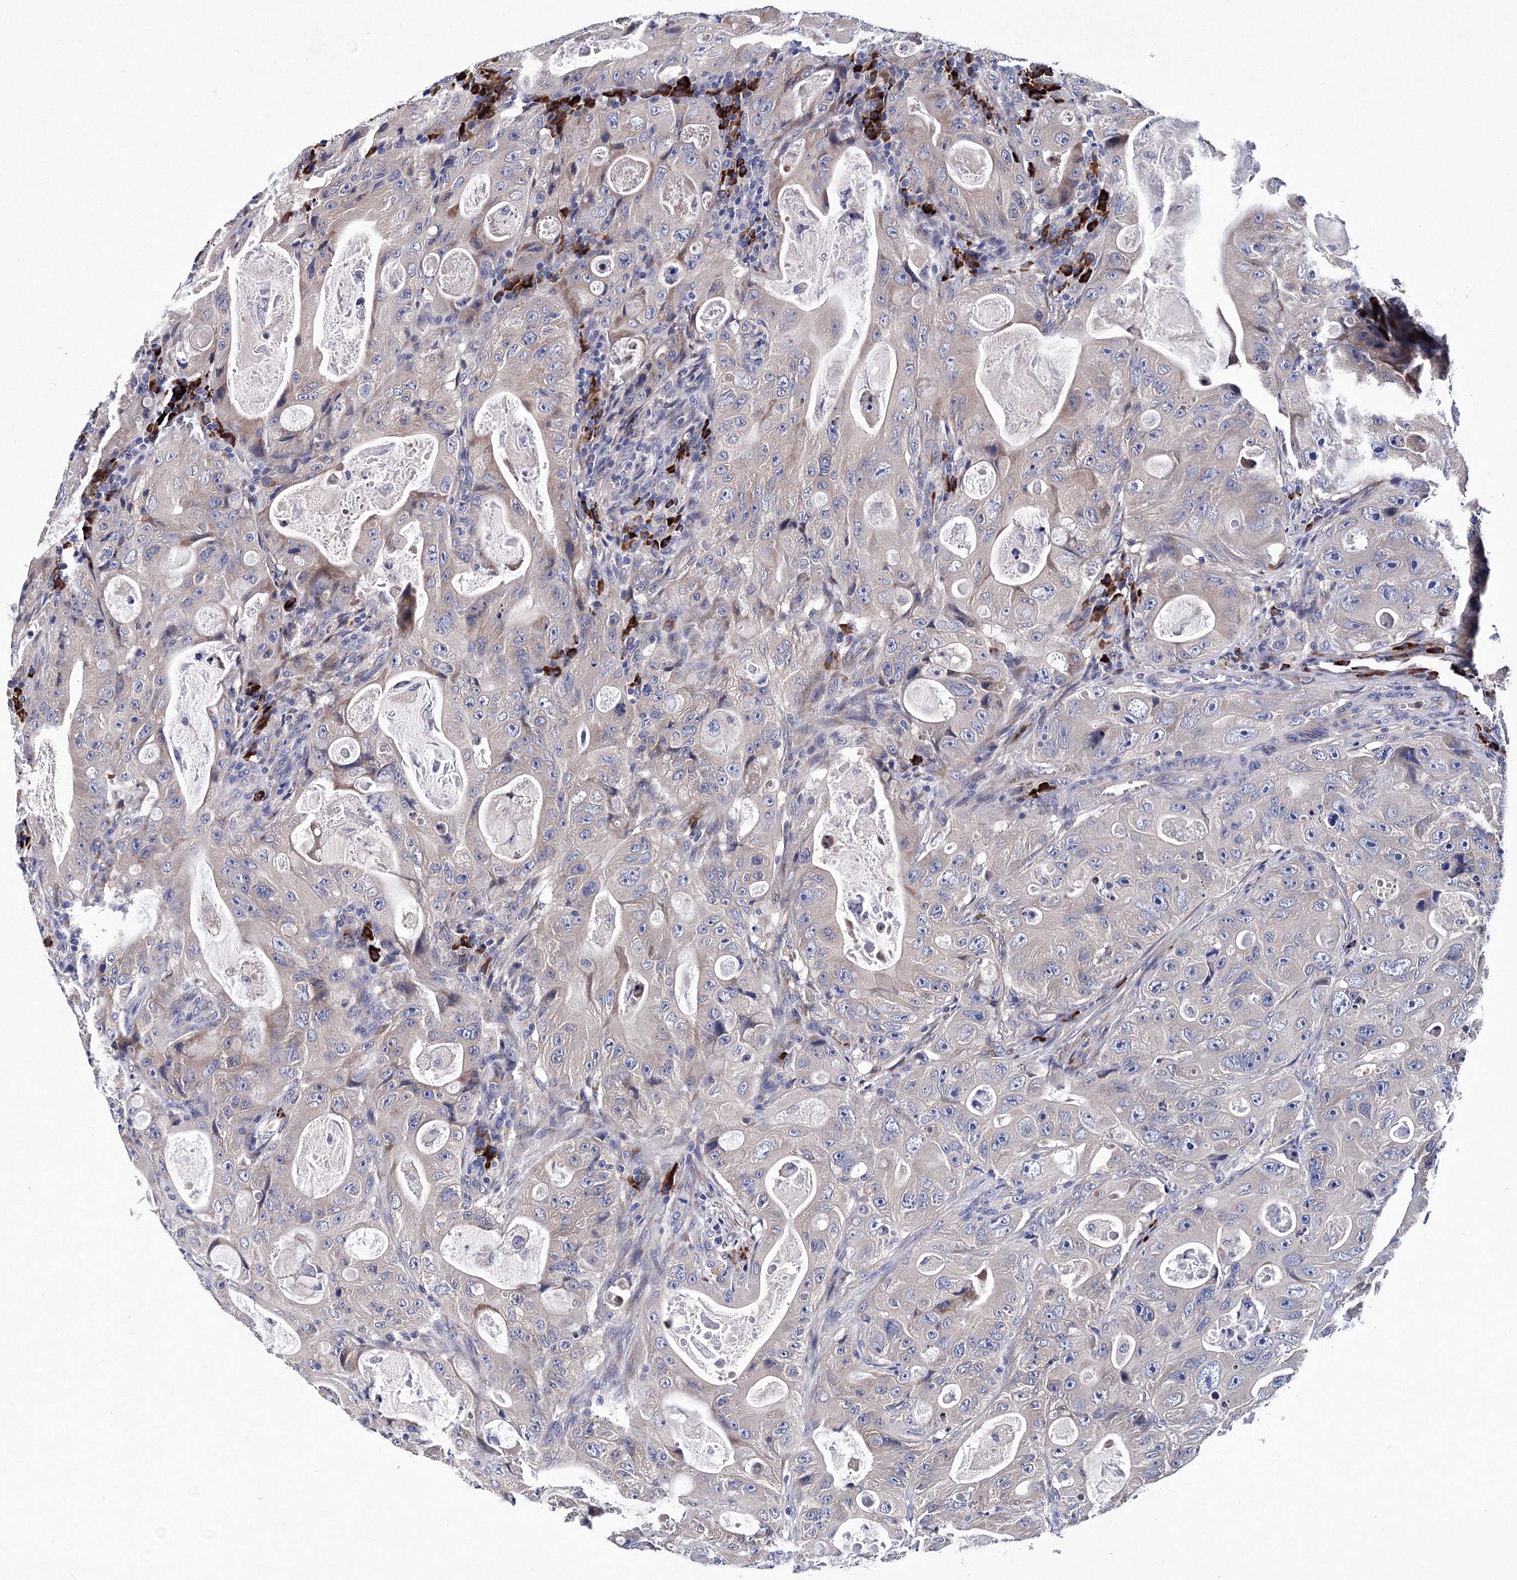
{"staining": {"intensity": "negative", "quantity": "none", "location": "none"}, "tissue": "colorectal cancer", "cell_type": "Tumor cells", "image_type": "cancer", "snomed": [{"axis": "morphology", "description": "Adenocarcinoma, NOS"}, {"axis": "topography", "description": "Colon"}], "caption": "Photomicrograph shows no protein staining in tumor cells of colorectal cancer (adenocarcinoma) tissue. (DAB IHC, high magnification).", "gene": "TRPM2", "patient": {"sex": "female", "age": 46}}